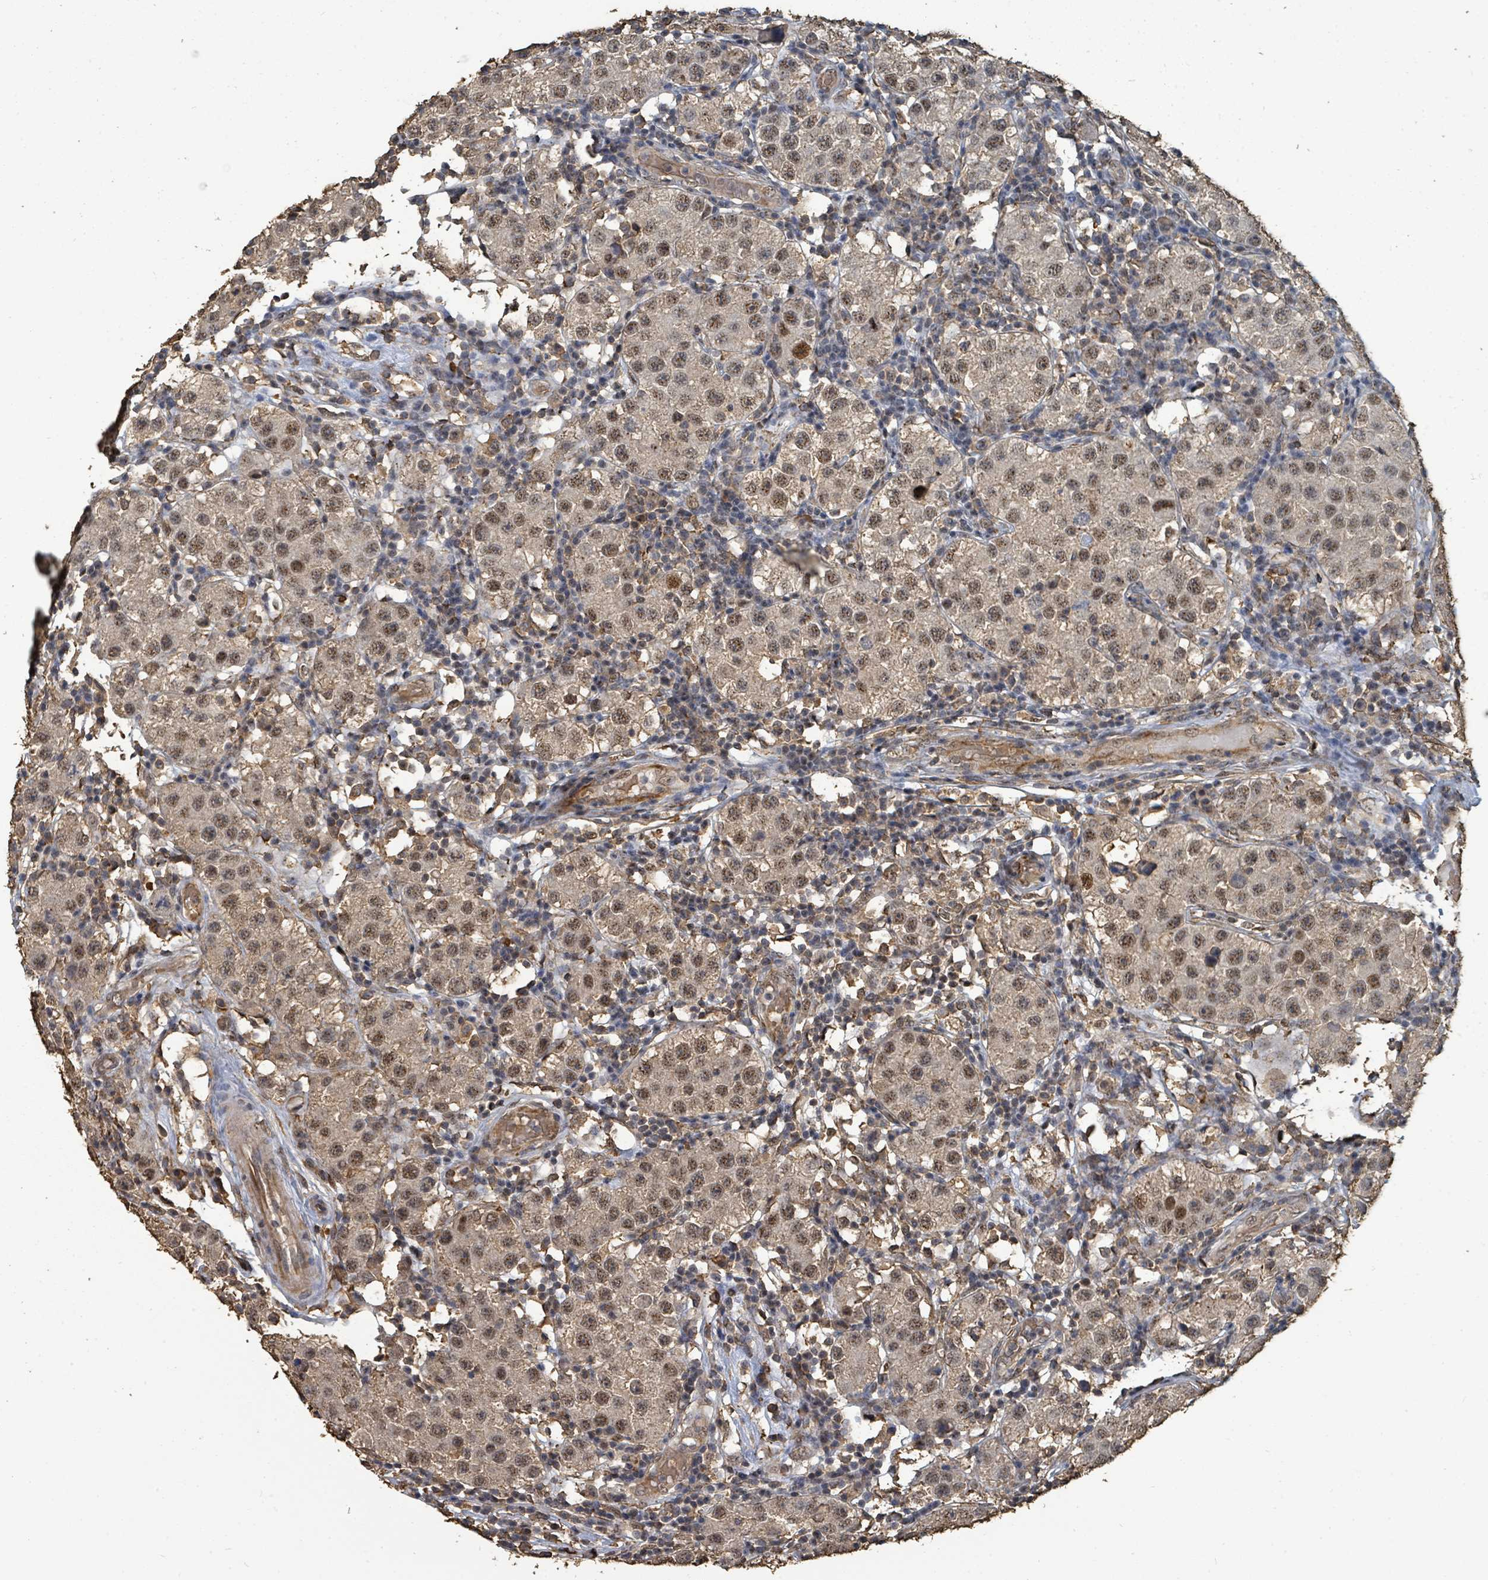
{"staining": {"intensity": "moderate", "quantity": ">75%", "location": "nuclear"}, "tissue": "testis cancer", "cell_type": "Tumor cells", "image_type": "cancer", "snomed": [{"axis": "morphology", "description": "Seminoma, NOS"}, {"axis": "topography", "description": "Testis"}], "caption": "Immunohistochemistry (DAB (3,3'-diaminobenzidine)) staining of human testis cancer (seminoma) reveals moderate nuclear protein positivity in about >75% of tumor cells.", "gene": "C6orf52", "patient": {"sex": "male", "age": 34}}